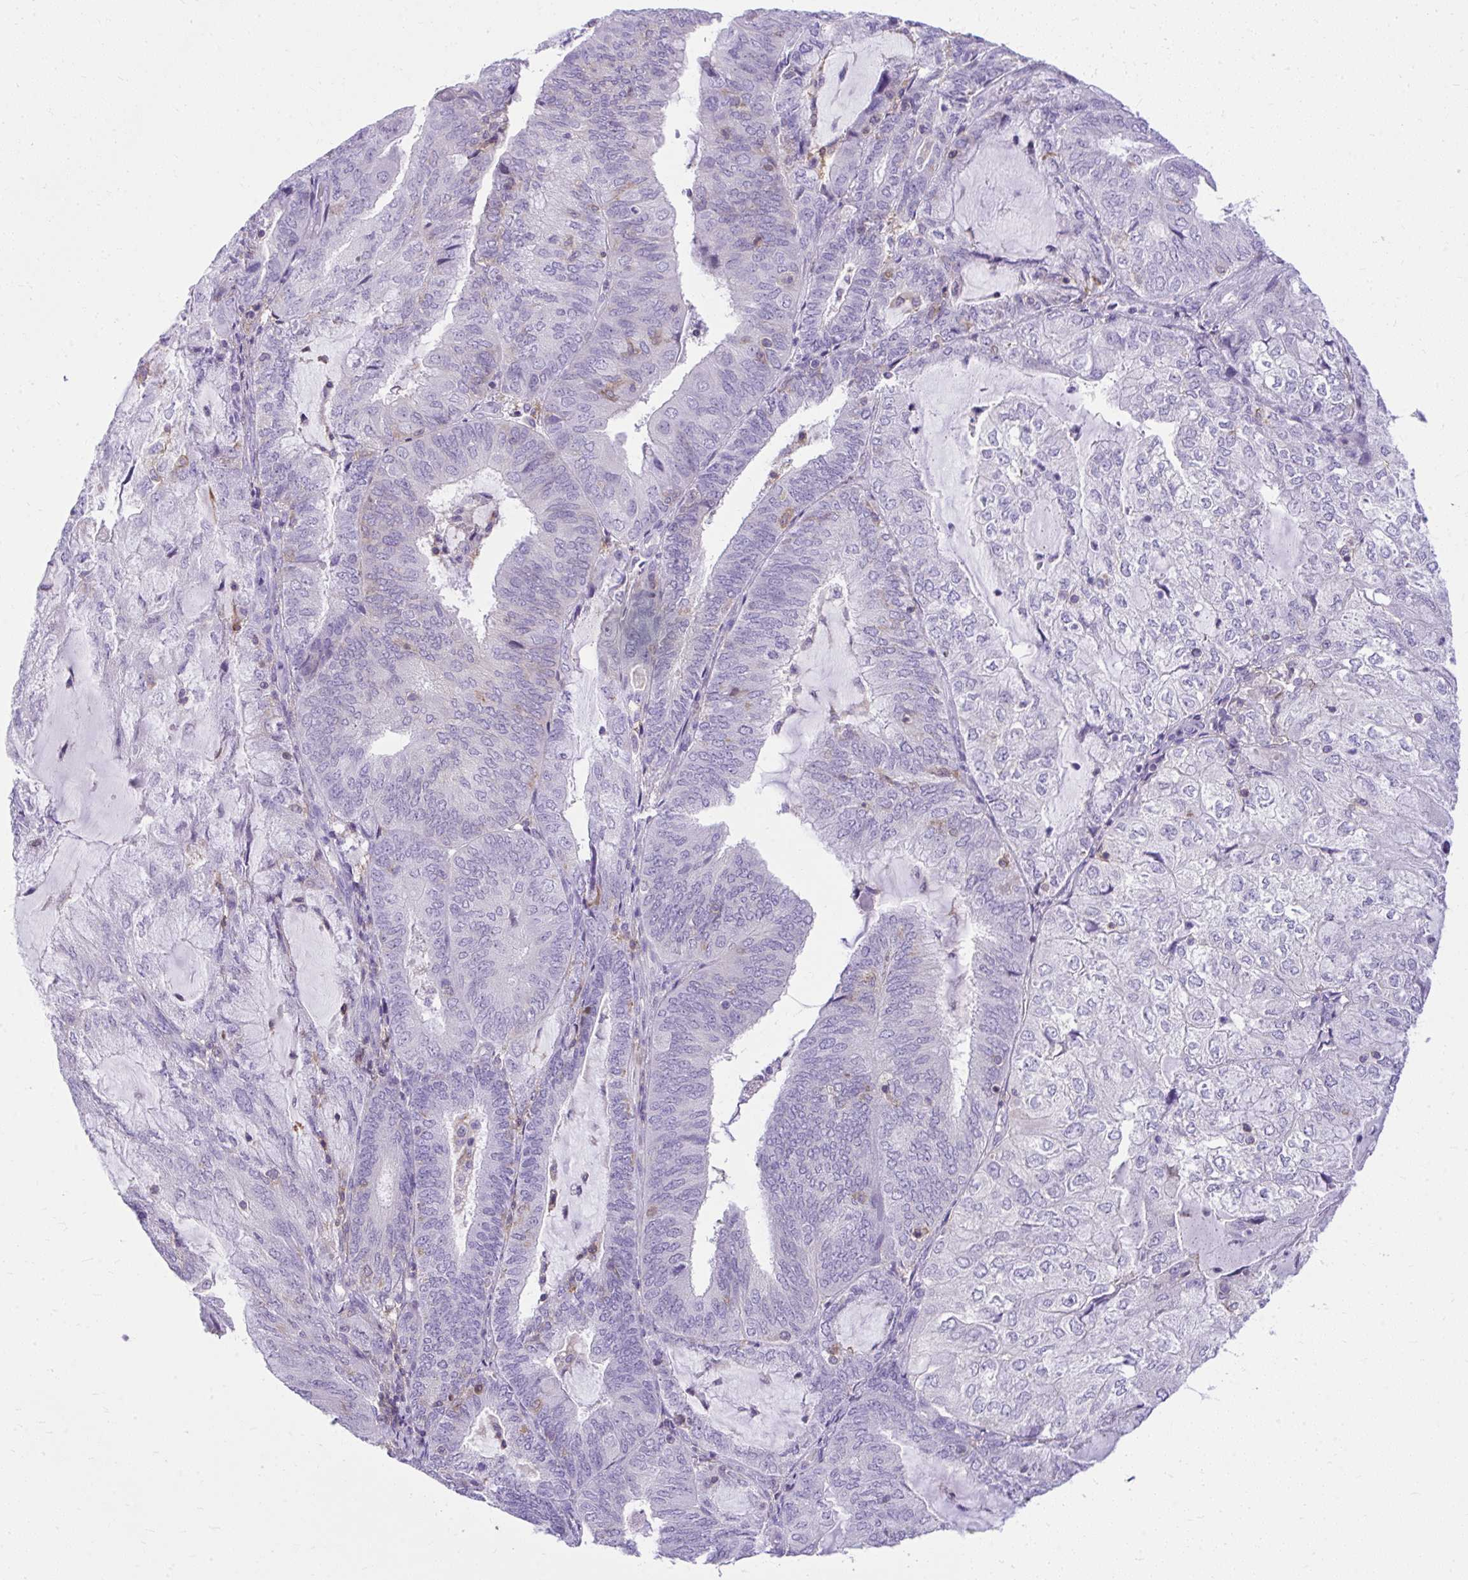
{"staining": {"intensity": "negative", "quantity": "none", "location": "none"}, "tissue": "endometrial cancer", "cell_type": "Tumor cells", "image_type": "cancer", "snomed": [{"axis": "morphology", "description": "Adenocarcinoma, NOS"}, {"axis": "topography", "description": "Endometrium"}], "caption": "High power microscopy micrograph of an IHC image of endometrial adenocarcinoma, revealing no significant positivity in tumor cells.", "gene": "GPRIN3", "patient": {"sex": "female", "age": 81}}